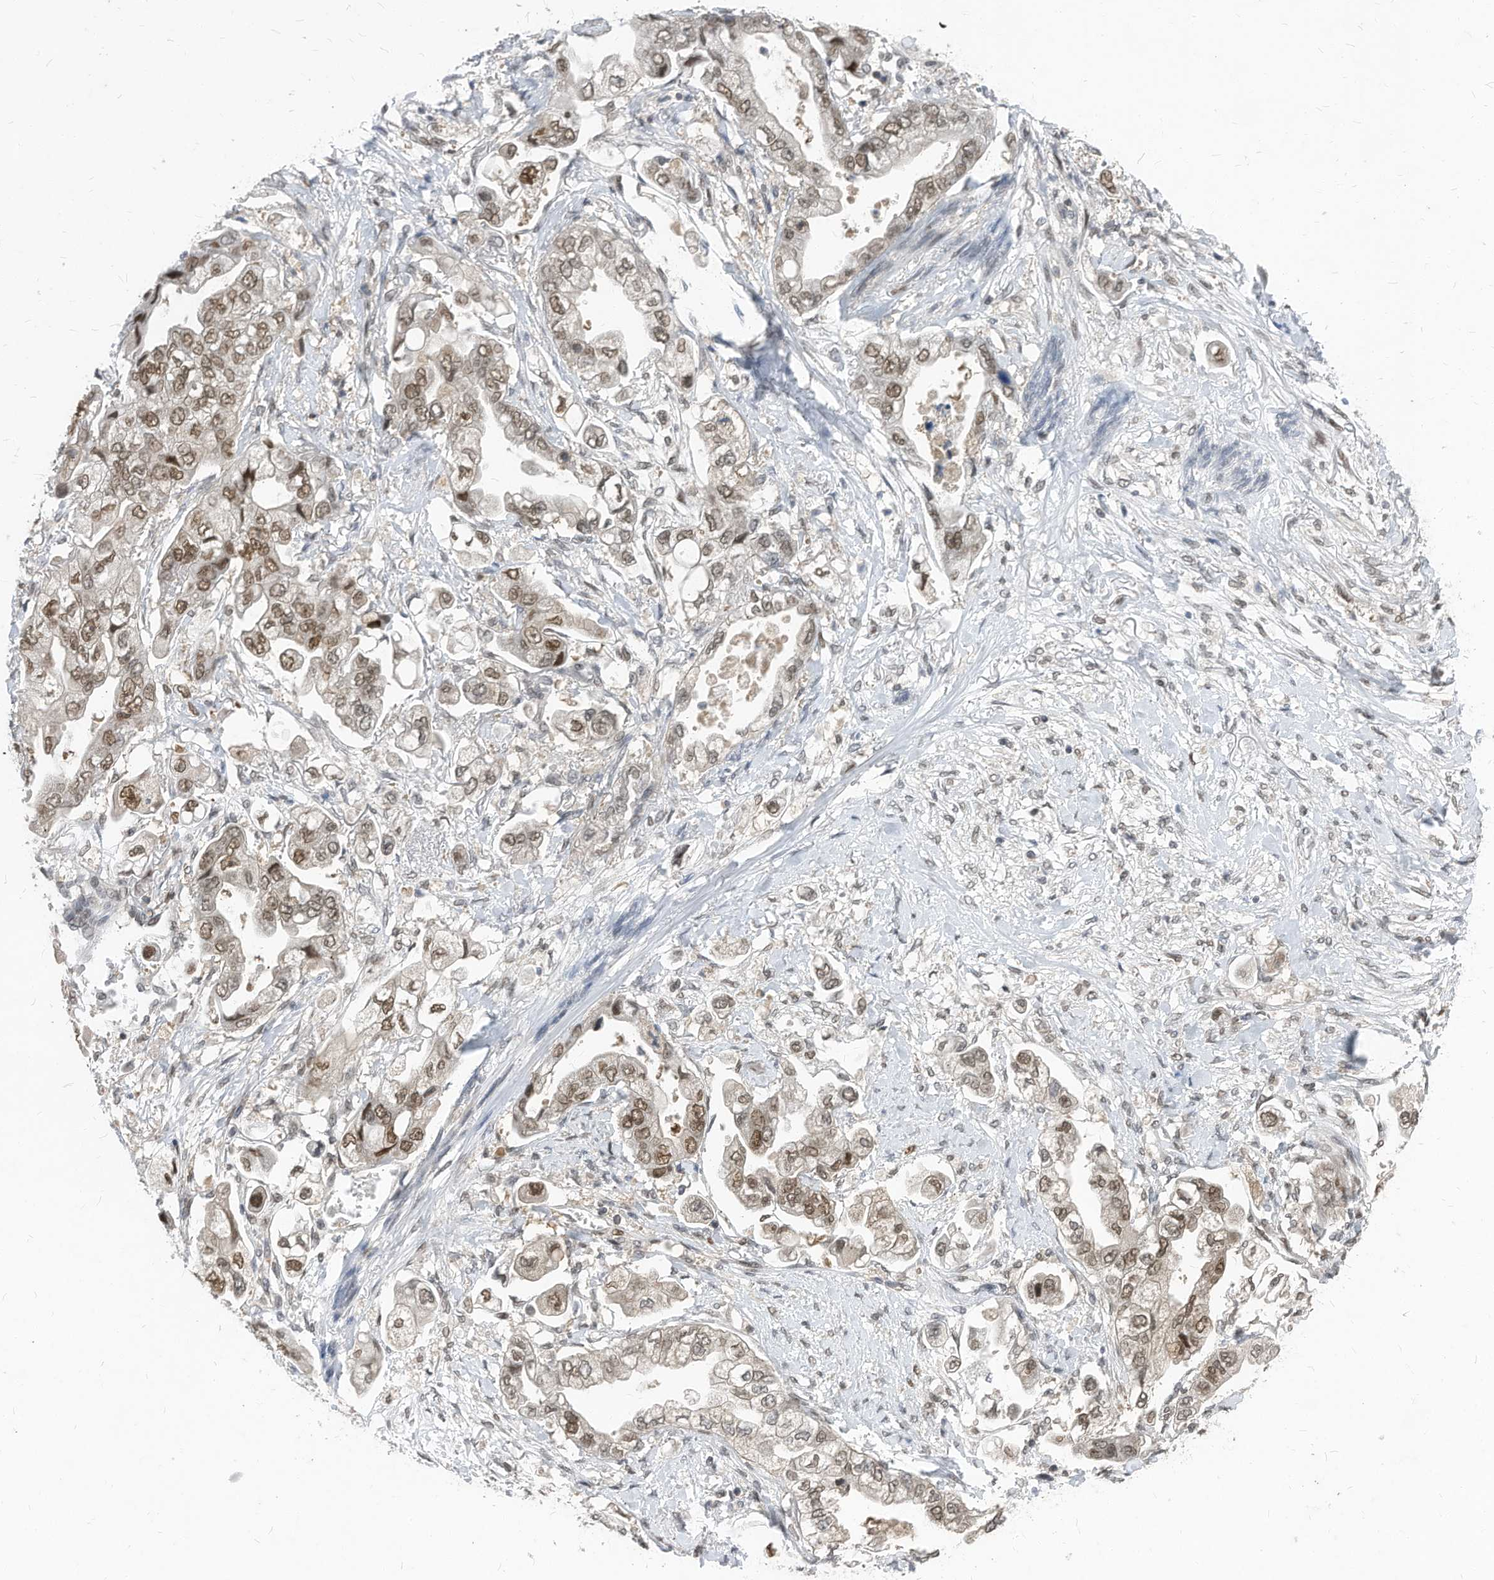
{"staining": {"intensity": "moderate", "quantity": ">75%", "location": "nuclear"}, "tissue": "stomach cancer", "cell_type": "Tumor cells", "image_type": "cancer", "snomed": [{"axis": "morphology", "description": "Adenocarcinoma, NOS"}, {"axis": "topography", "description": "Stomach"}], "caption": "There is medium levels of moderate nuclear positivity in tumor cells of stomach adenocarcinoma, as demonstrated by immunohistochemical staining (brown color).", "gene": "KPNB1", "patient": {"sex": "male", "age": 62}}